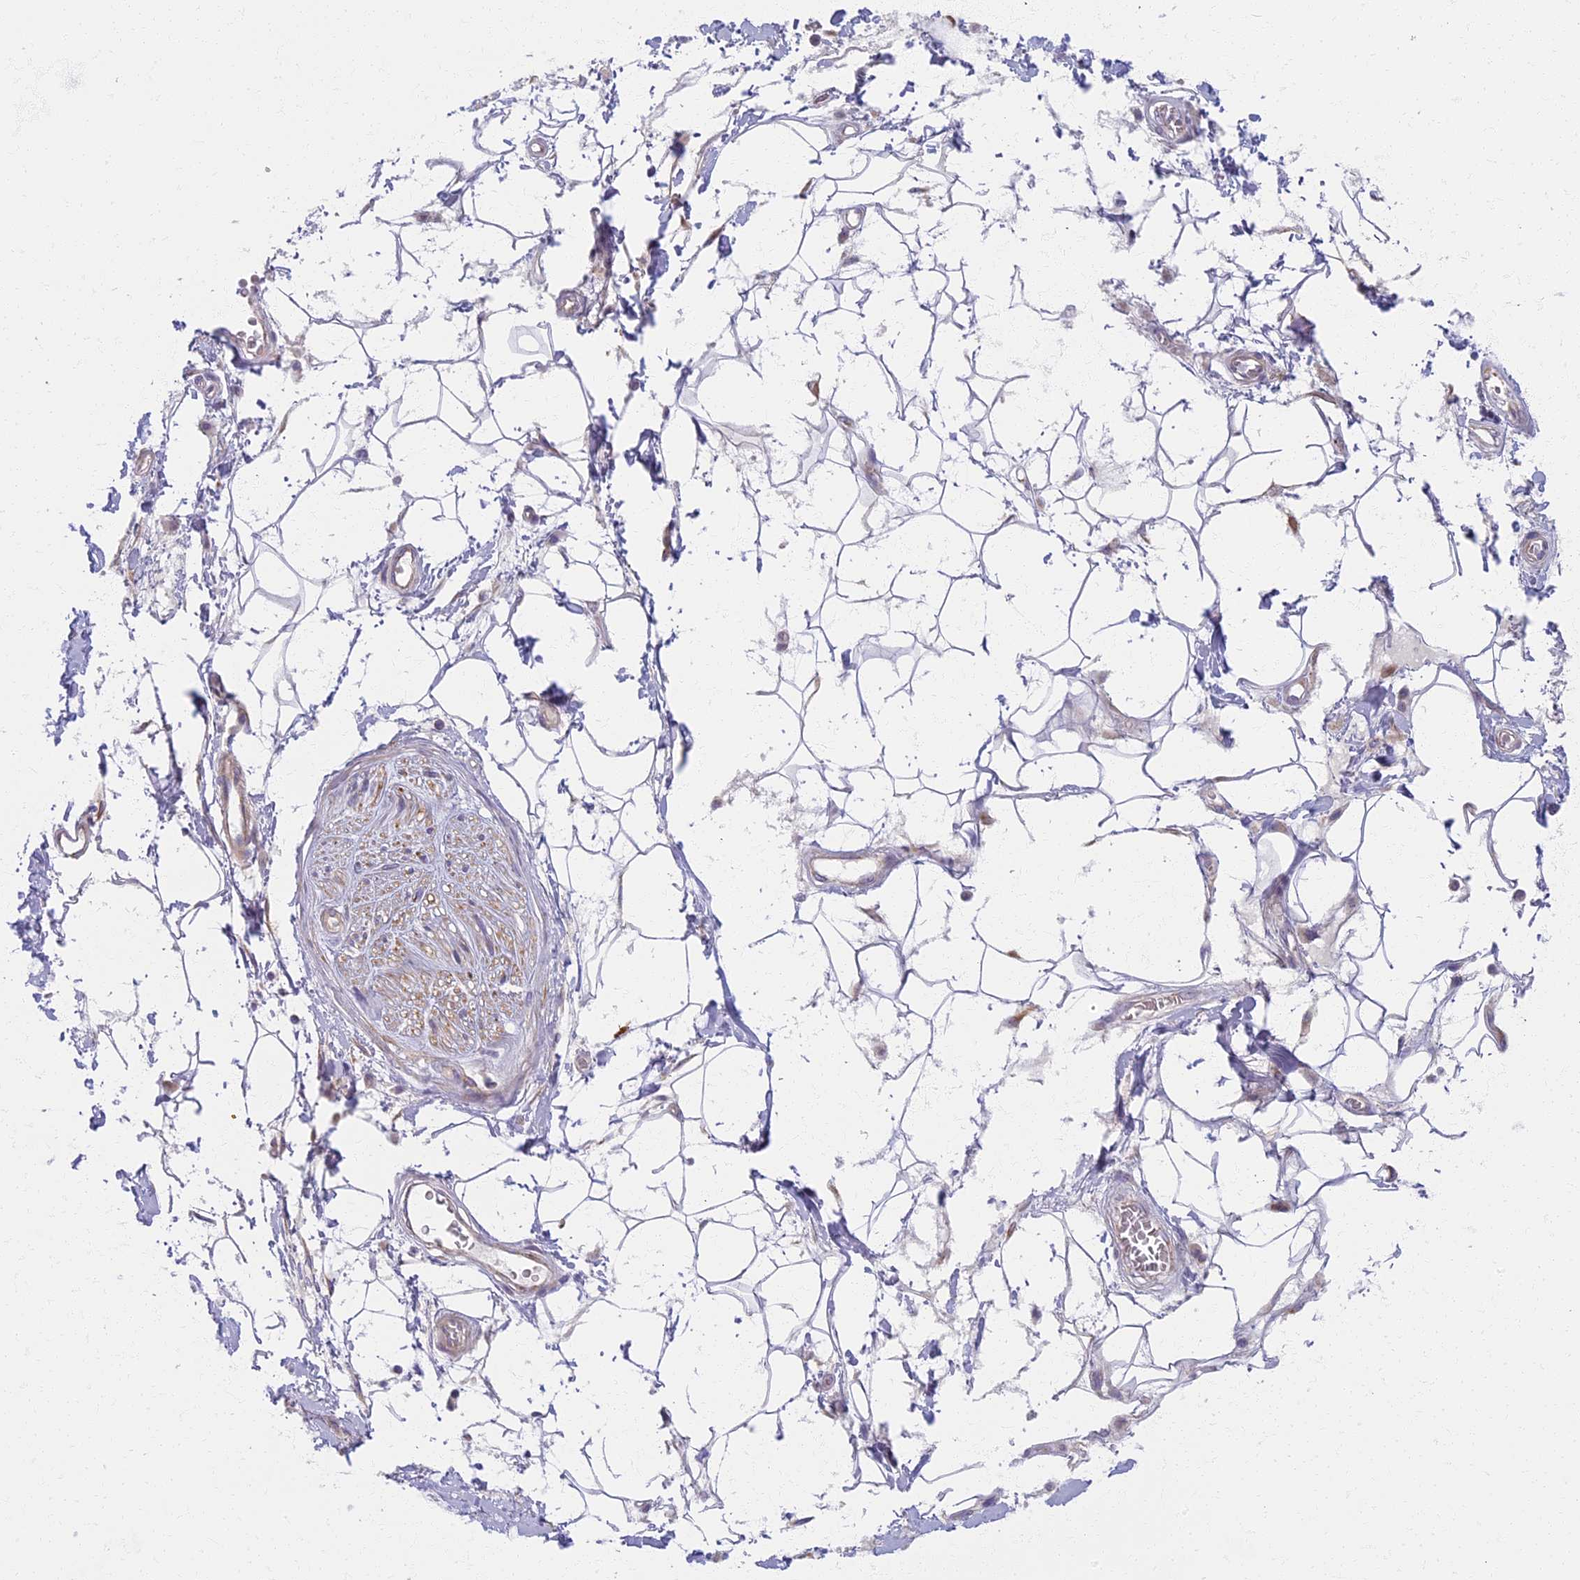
{"staining": {"intensity": "negative", "quantity": "none", "location": "none"}, "tissue": "adipose tissue", "cell_type": "Adipocytes", "image_type": "normal", "snomed": [{"axis": "morphology", "description": "Normal tissue, NOS"}, {"axis": "morphology", "description": "Adenocarcinoma, NOS"}, {"axis": "topography", "description": "Rectum"}, {"axis": "topography", "description": "Vagina"}, {"axis": "topography", "description": "Peripheral nerve tissue"}], "caption": "Histopathology image shows no protein staining in adipocytes of normal adipose tissue.", "gene": "MRPS25", "patient": {"sex": "female", "age": 71}}